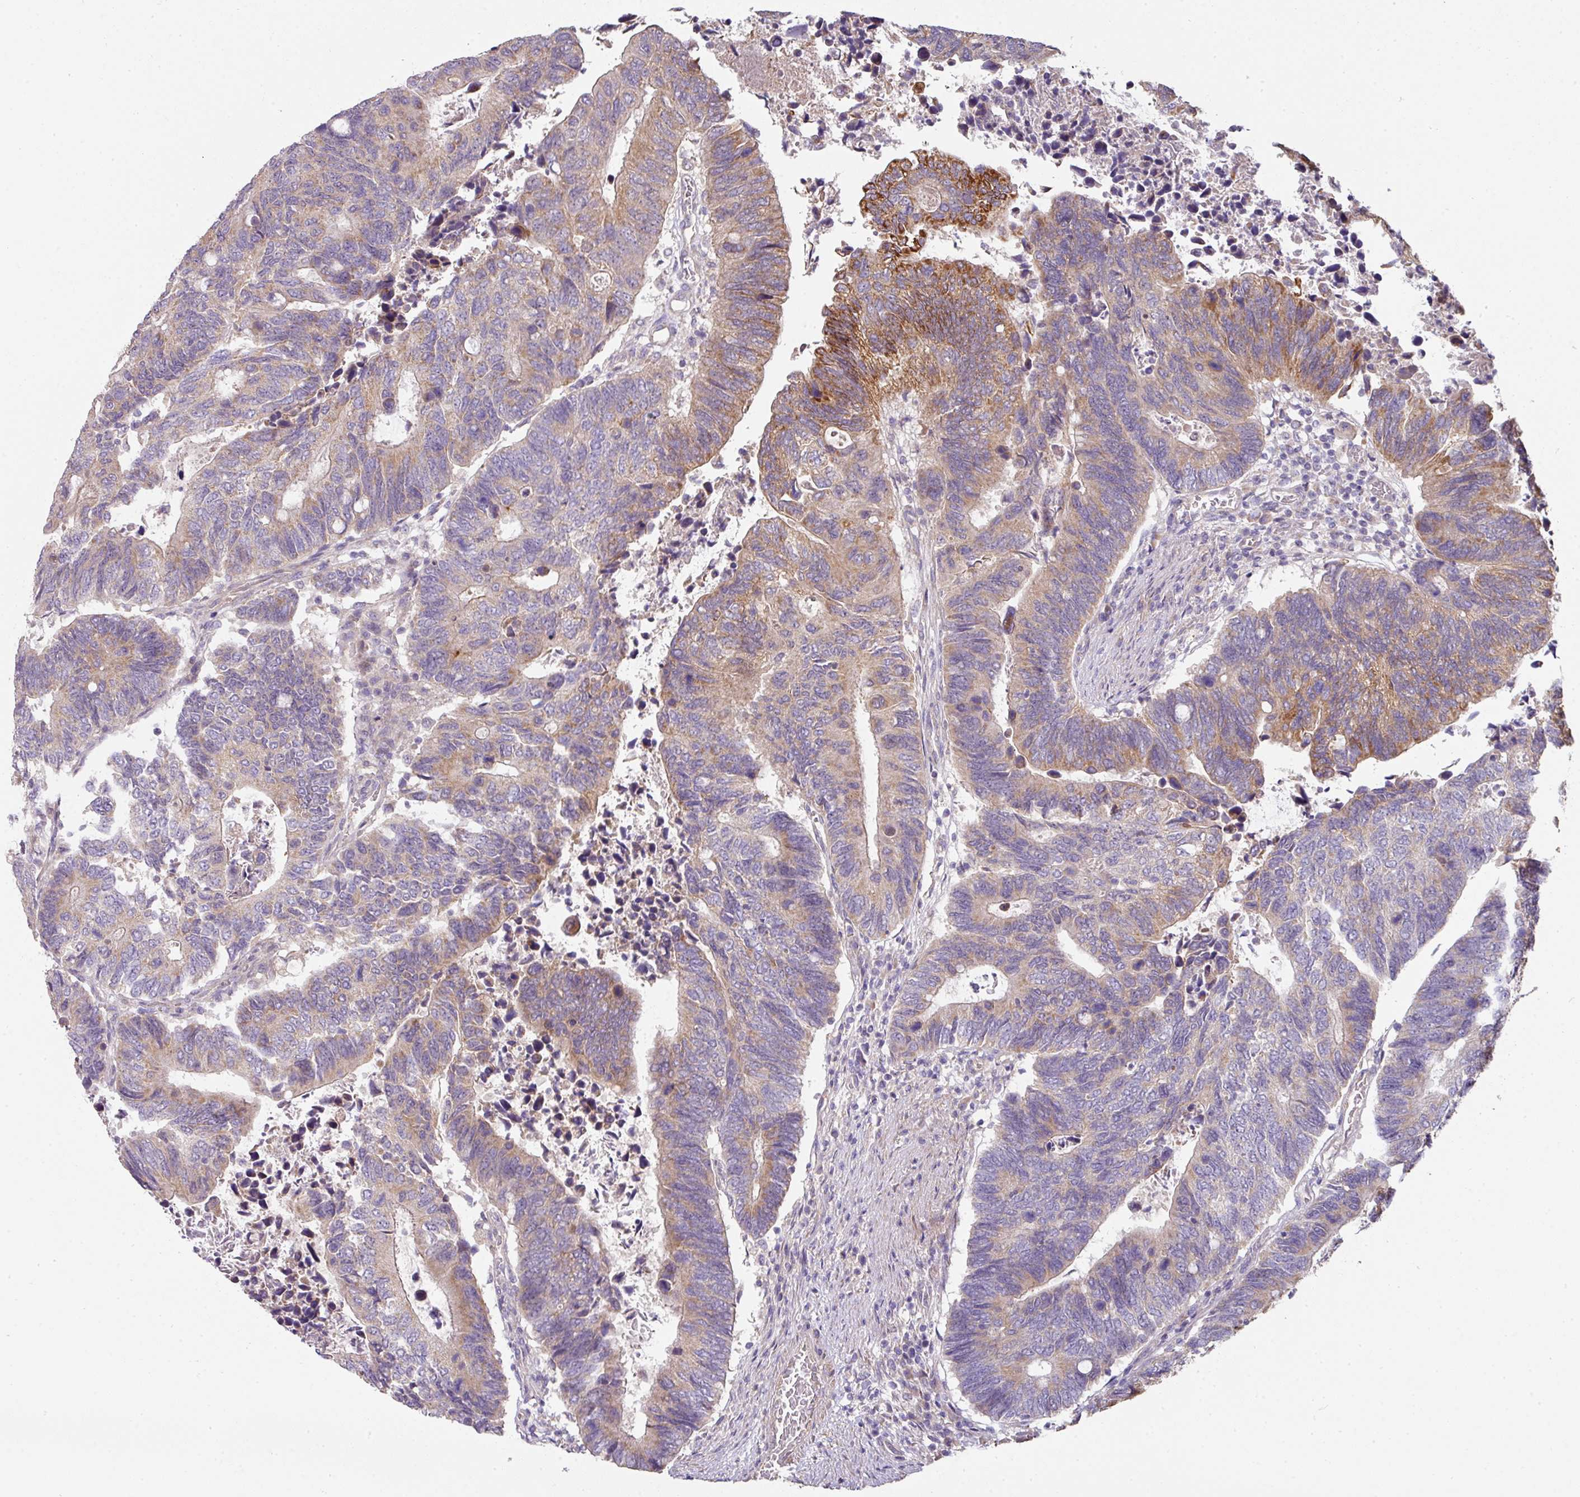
{"staining": {"intensity": "moderate", "quantity": "25%-75%", "location": "cytoplasmic/membranous"}, "tissue": "colorectal cancer", "cell_type": "Tumor cells", "image_type": "cancer", "snomed": [{"axis": "morphology", "description": "Adenocarcinoma, NOS"}, {"axis": "topography", "description": "Colon"}], "caption": "Tumor cells display medium levels of moderate cytoplasmic/membranous staining in approximately 25%-75% of cells in colorectal cancer. (DAB = brown stain, brightfield microscopy at high magnification).", "gene": "STK35", "patient": {"sex": "male", "age": 87}}